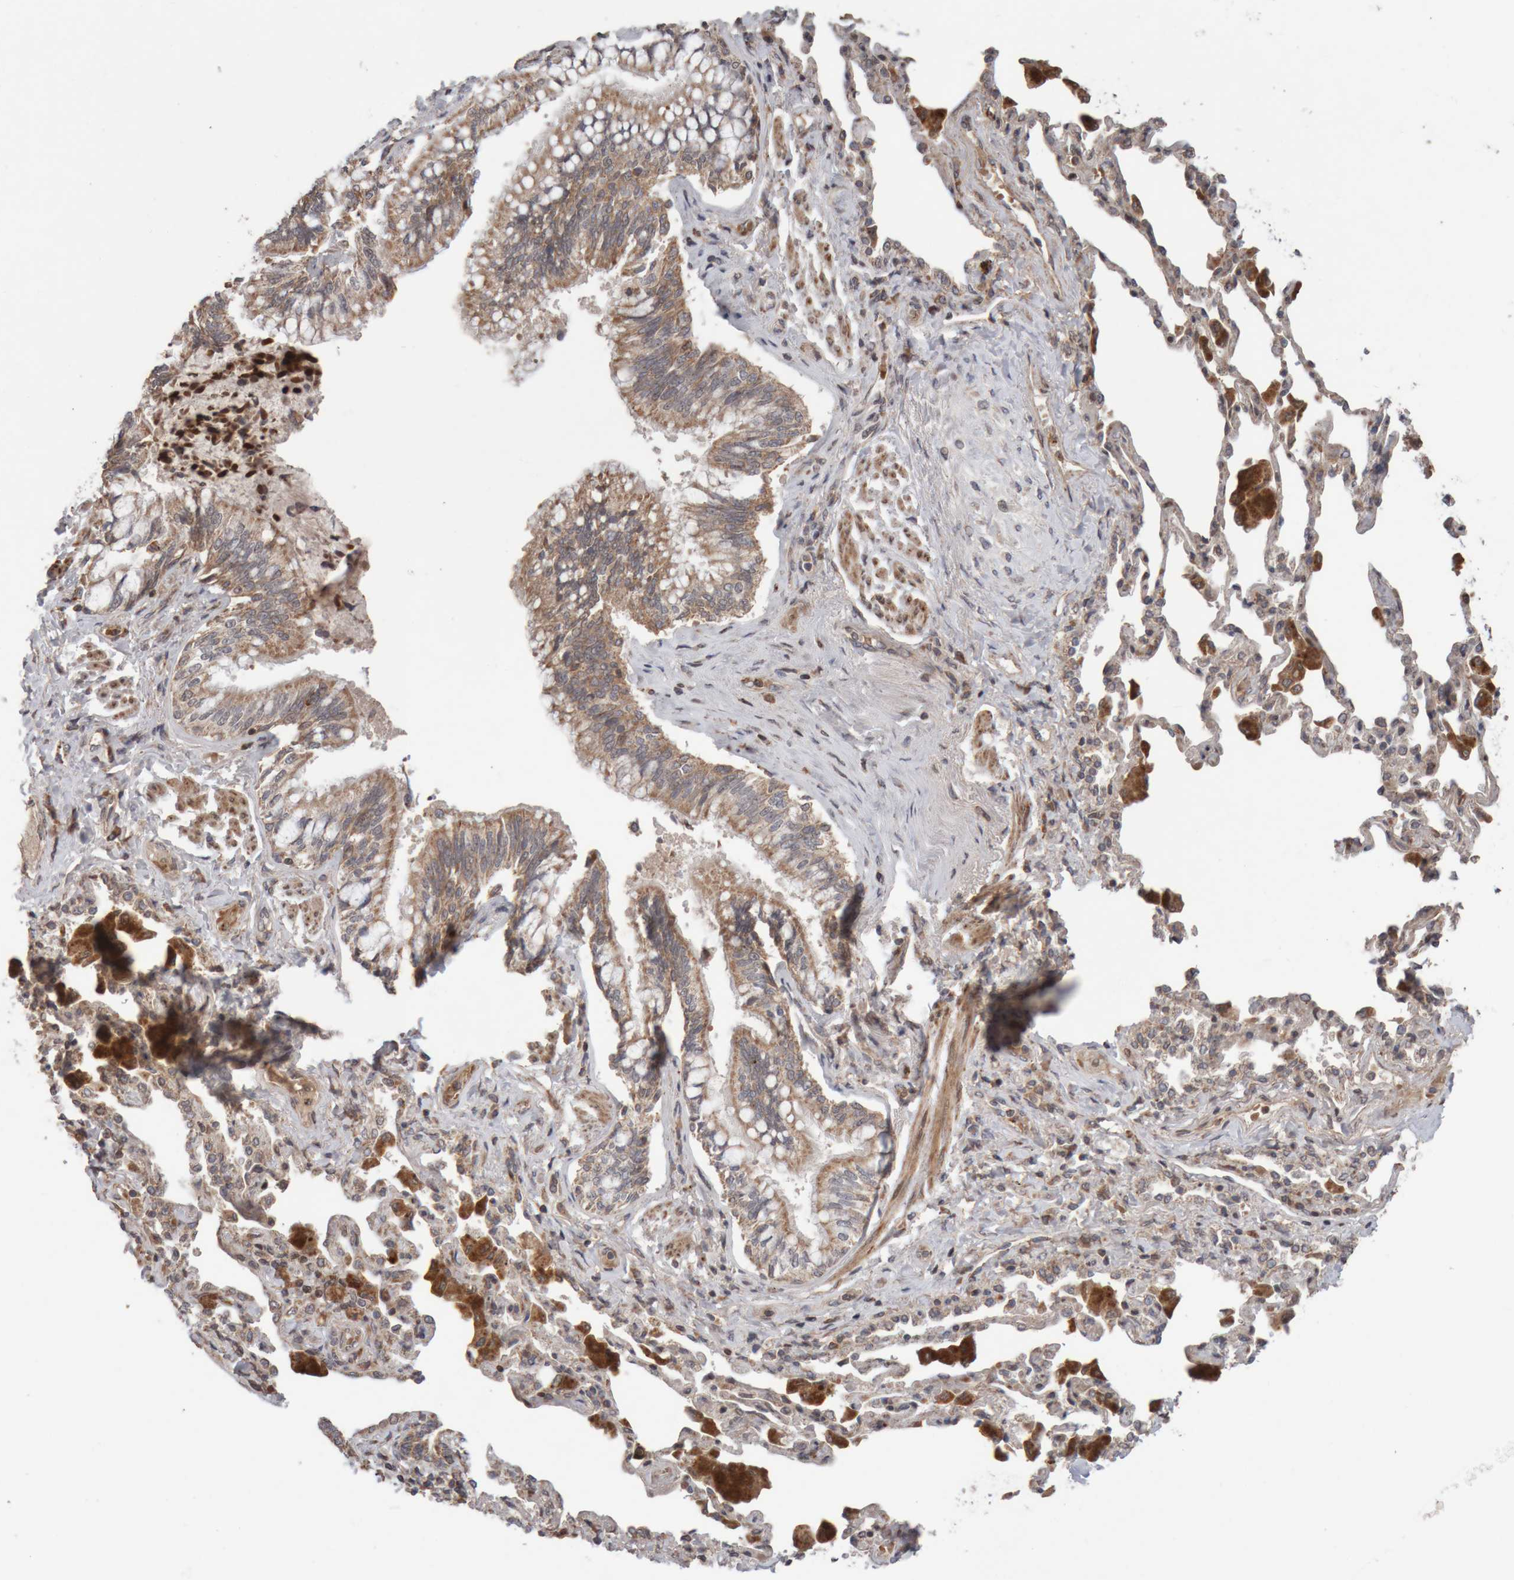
{"staining": {"intensity": "moderate", "quantity": ">75%", "location": "cytoplasmic/membranous"}, "tissue": "bronchus", "cell_type": "Respiratory epithelial cells", "image_type": "normal", "snomed": [{"axis": "morphology", "description": "Normal tissue, NOS"}, {"axis": "morphology", "description": "Inflammation, NOS"}, {"axis": "topography", "description": "Bronchus"}, {"axis": "topography", "description": "Lung"}], "caption": "IHC of normal human bronchus shows medium levels of moderate cytoplasmic/membranous positivity in approximately >75% of respiratory epithelial cells. The staining is performed using DAB (3,3'-diaminobenzidine) brown chromogen to label protein expression. The nuclei are counter-stained blue using hematoxylin.", "gene": "KIF21B", "patient": {"sex": "female", "age": 46}}